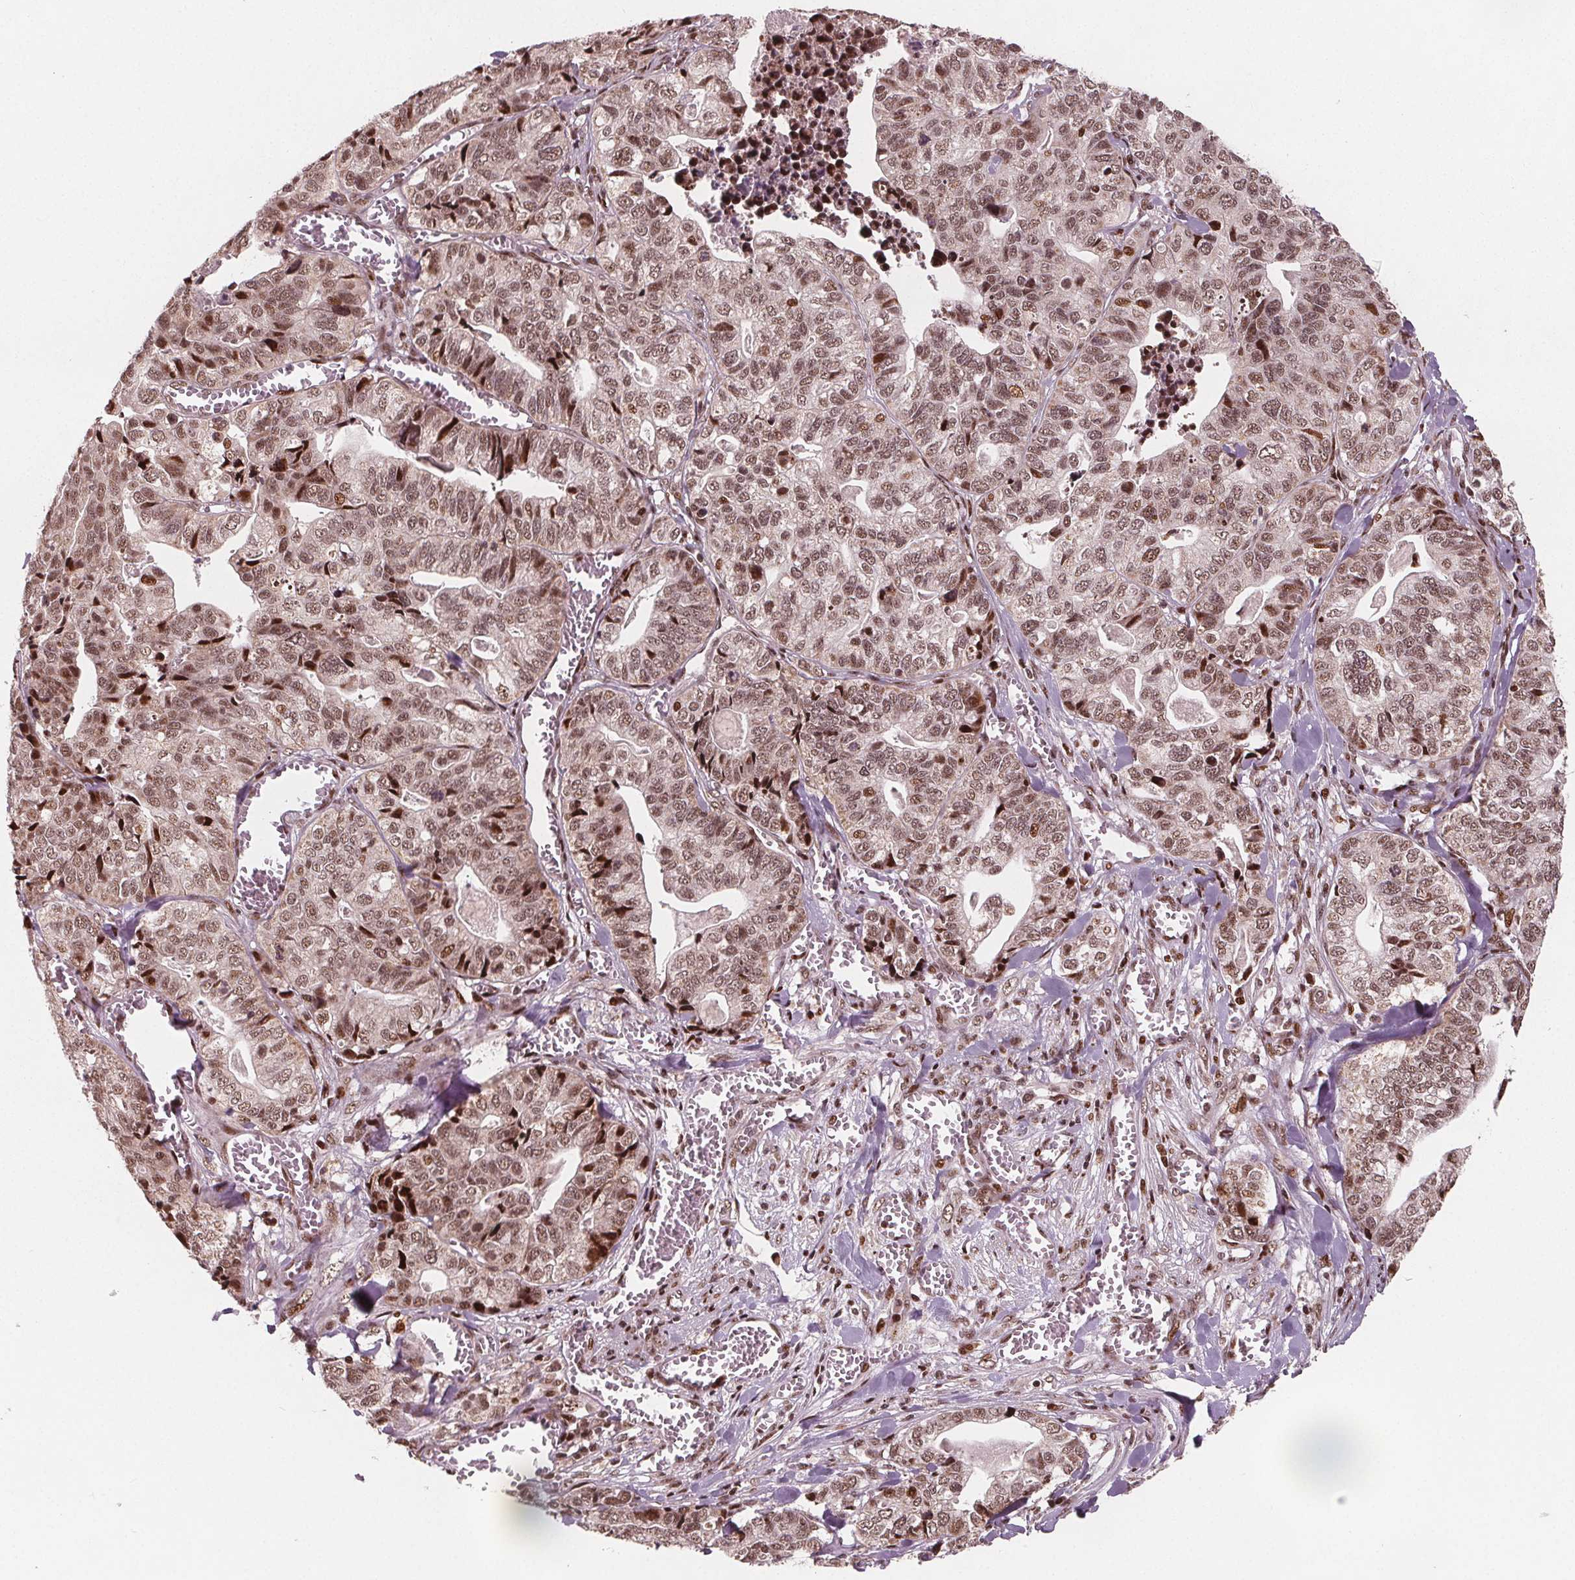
{"staining": {"intensity": "moderate", "quantity": ">75%", "location": "cytoplasmic/membranous,nuclear"}, "tissue": "stomach cancer", "cell_type": "Tumor cells", "image_type": "cancer", "snomed": [{"axis": "morphology", "description": "Adenocarcinoma, NOS"}, {"axis": "topography", "description": "Stomach, upper"}], "caption": "Stomach cancer (adenocarcinoma) stained with a protein marker displays moderate staining in tumor cells.", "gene": "SNRNP35", "patient": {"sex": "female", "age": 67}}